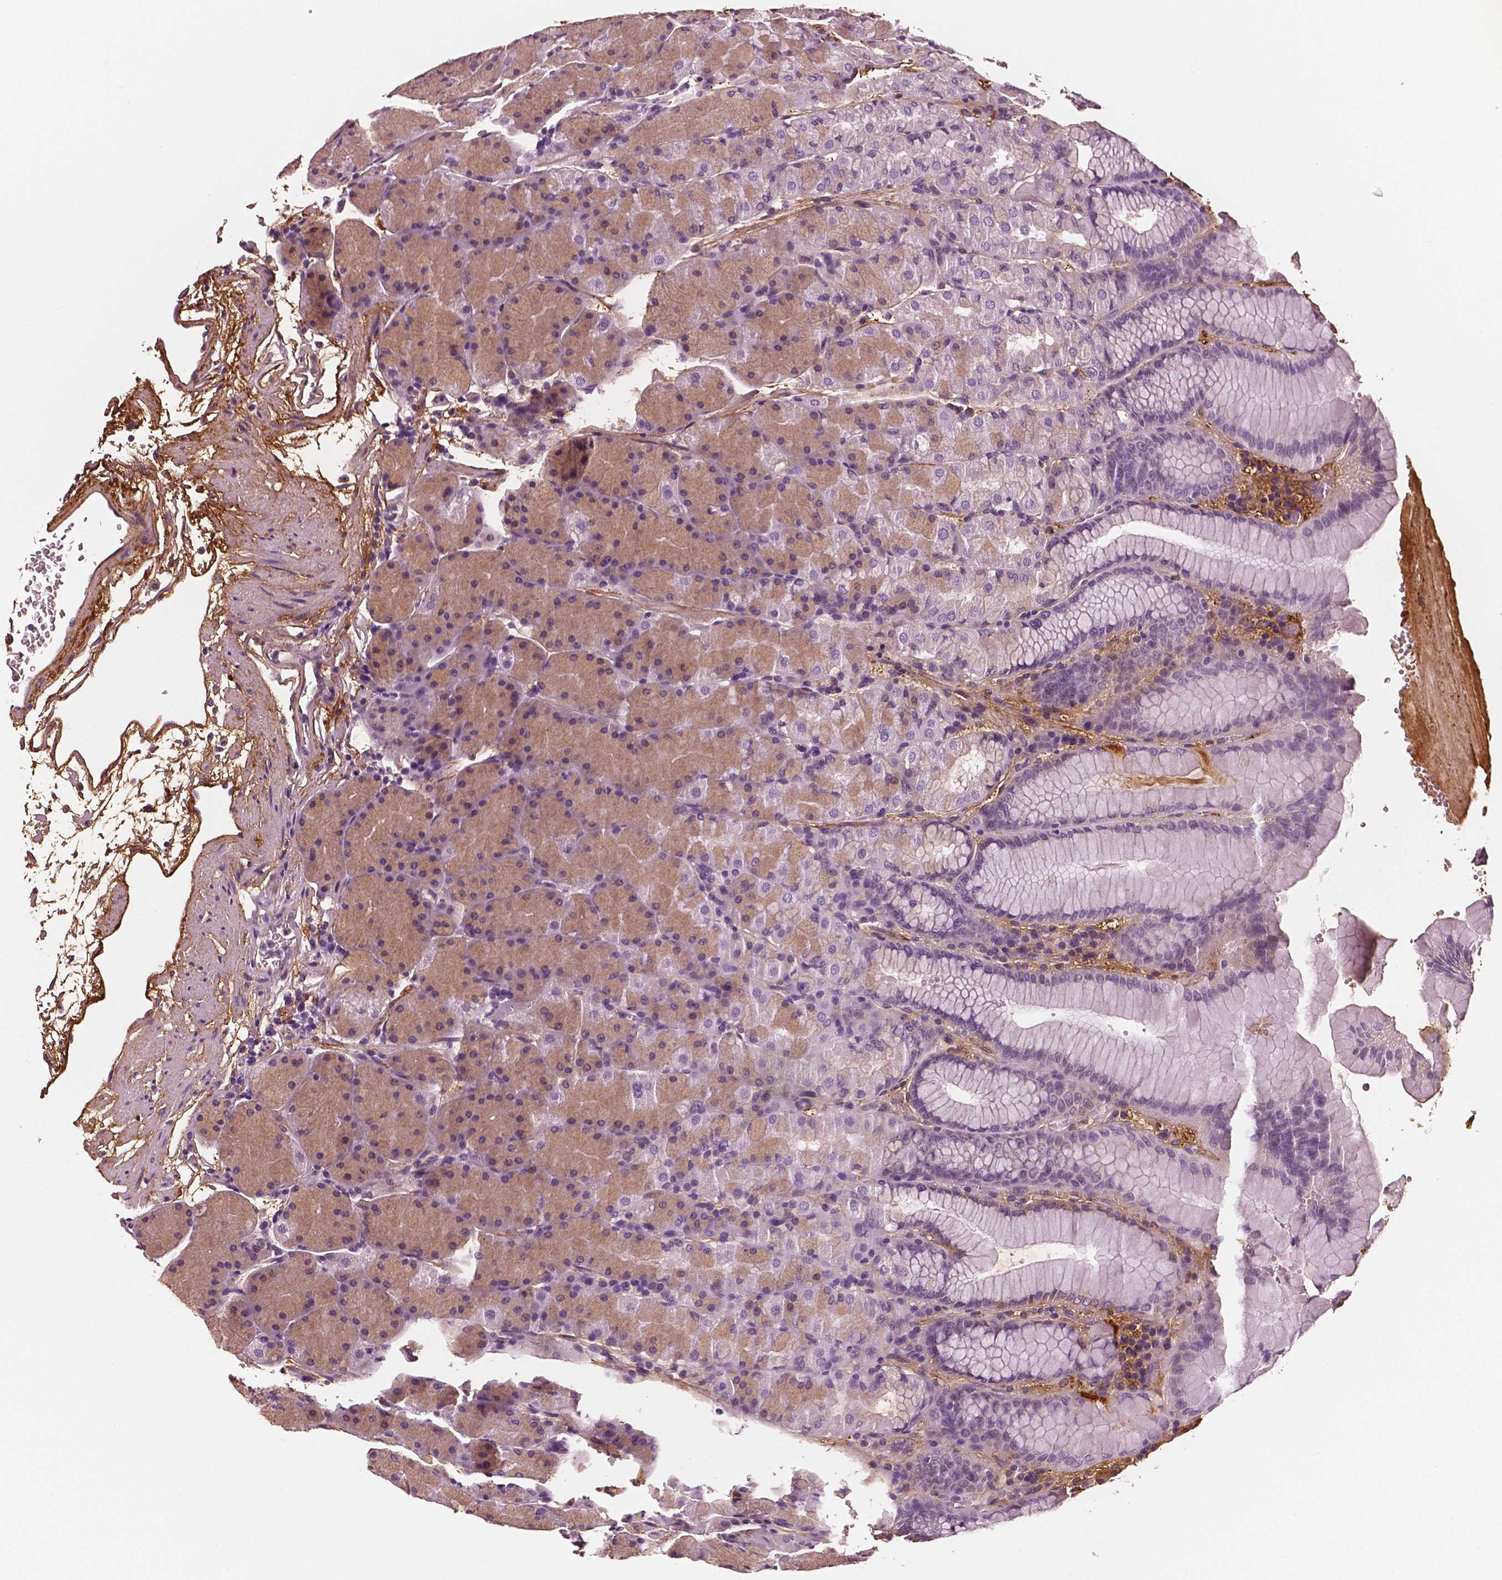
{"staining": {"intensity": "moderate", "quantity": "<25%", "location": "cytoplasmic/membranous,nuclear"}, "tissue": "stomach", "cell_type": "Glandular cells", "image_type": "normal", "snomed": [{"axis": "morphology", "description": "Normal tissue, NOS"}, {"axis": "topography", "description": "Stomach, upper"}, {"axis": "topography", "description": "Stomach"}], "caption": "The image reveals immunohistochemical staining of benign stomach. There is moderate cytoplasmic/membranous,nuclear positivity is identified in approximately <25% of glandular cells. (DAB IHC, brown staining for protein, blue staining for nuclei).", "gene": "FBLN1", "patient": {"sex": "male", "age": 76}}